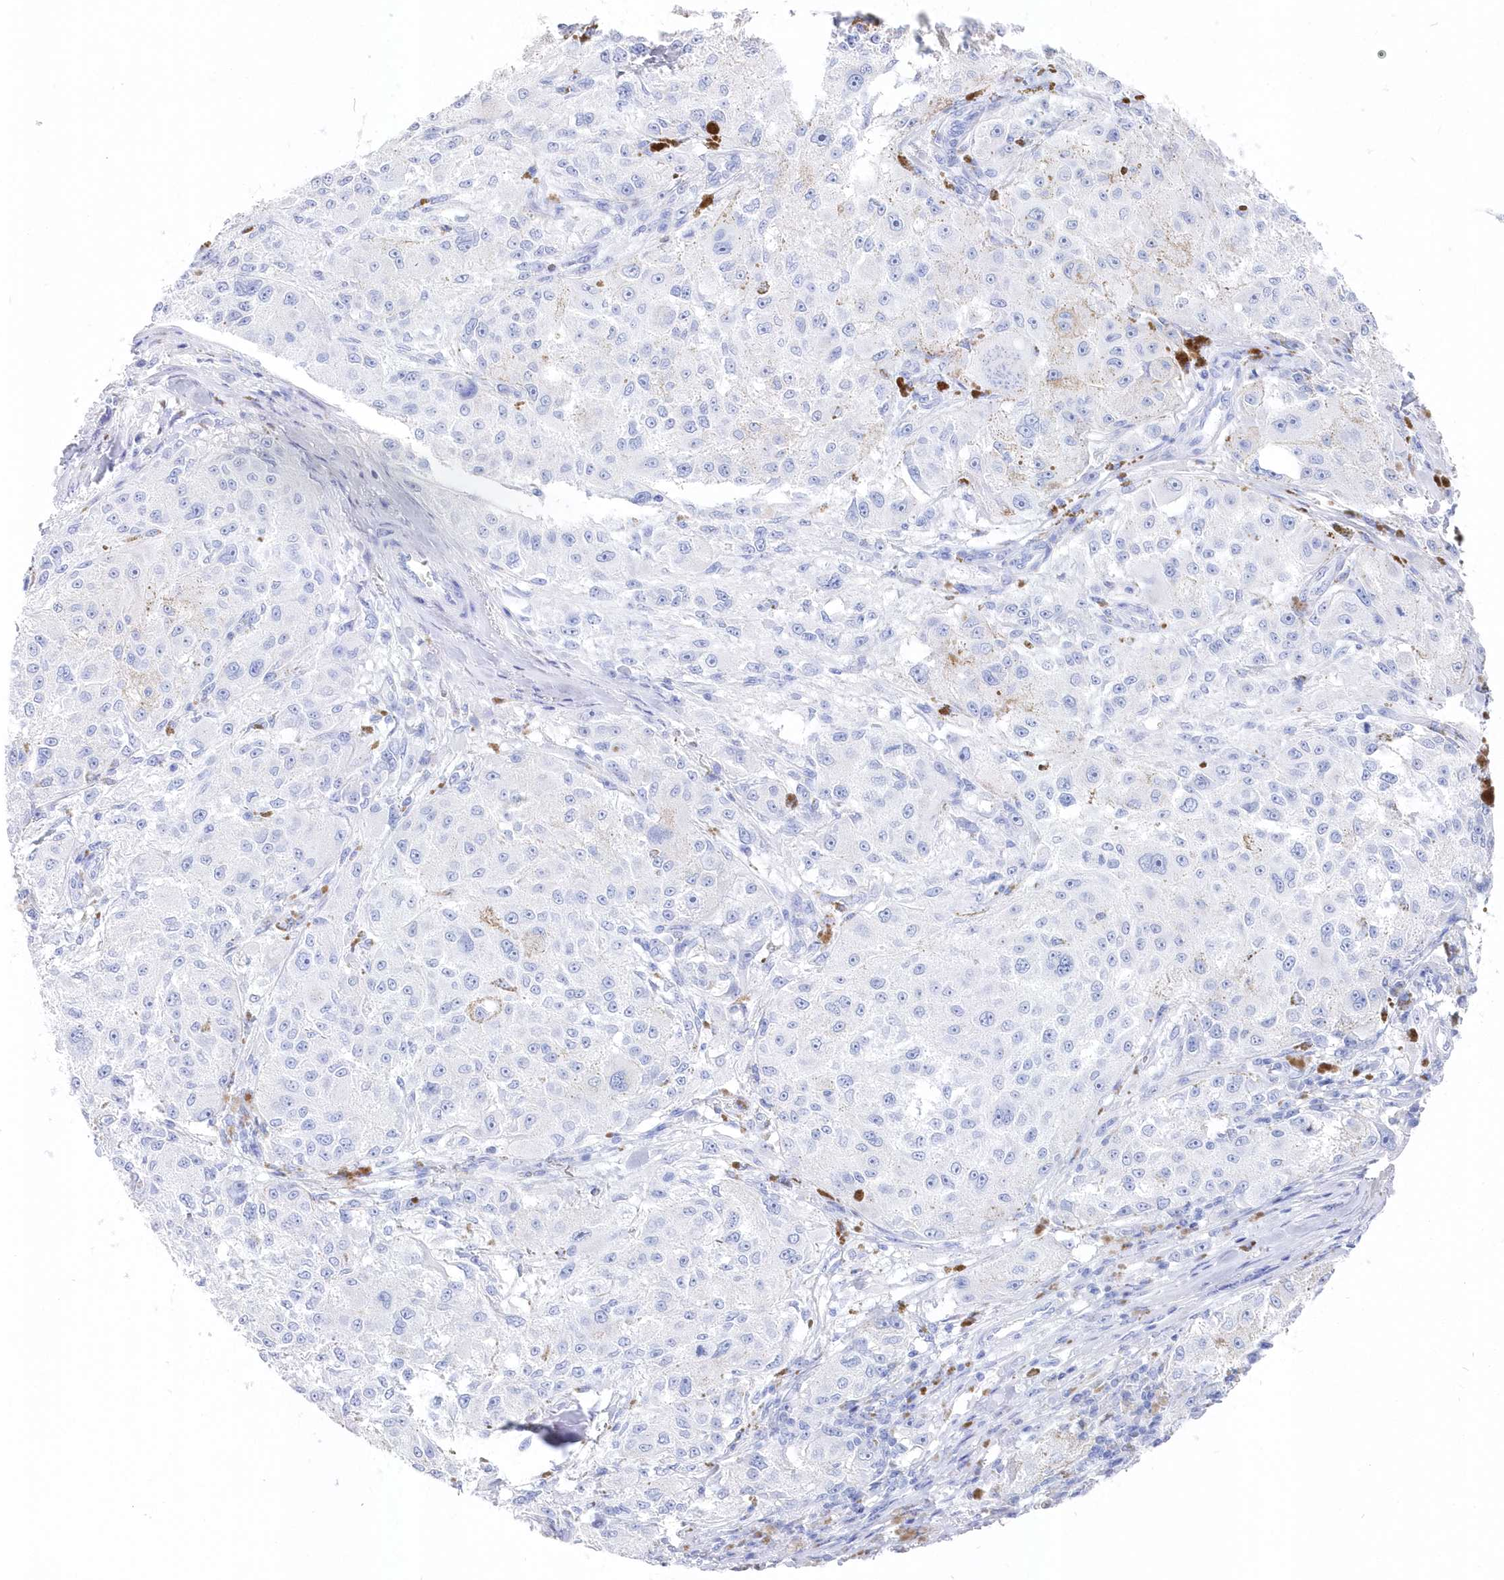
{"staining": {"intensity": "negative", "quantity": "none", "location": "none"}, "tissue": "melanoma", "cell_type": "Tumor cells", "image_type": "cancer", "snomed": [{"axis": "morphology", "description": "Necrosis, NOS"}, {"axis": "morphology", "description": "Malignant melanoma, NOS"}, {"axis": "topography", "description": "Skin"}], "caption": "High power microscopy micrograph of an immunohistochemistry photomicrograph of melanoma, revealing no significant staining in tumor cells.", "gene": "CSNK1G2", "patient": {"sex": "female", "age": 87}}